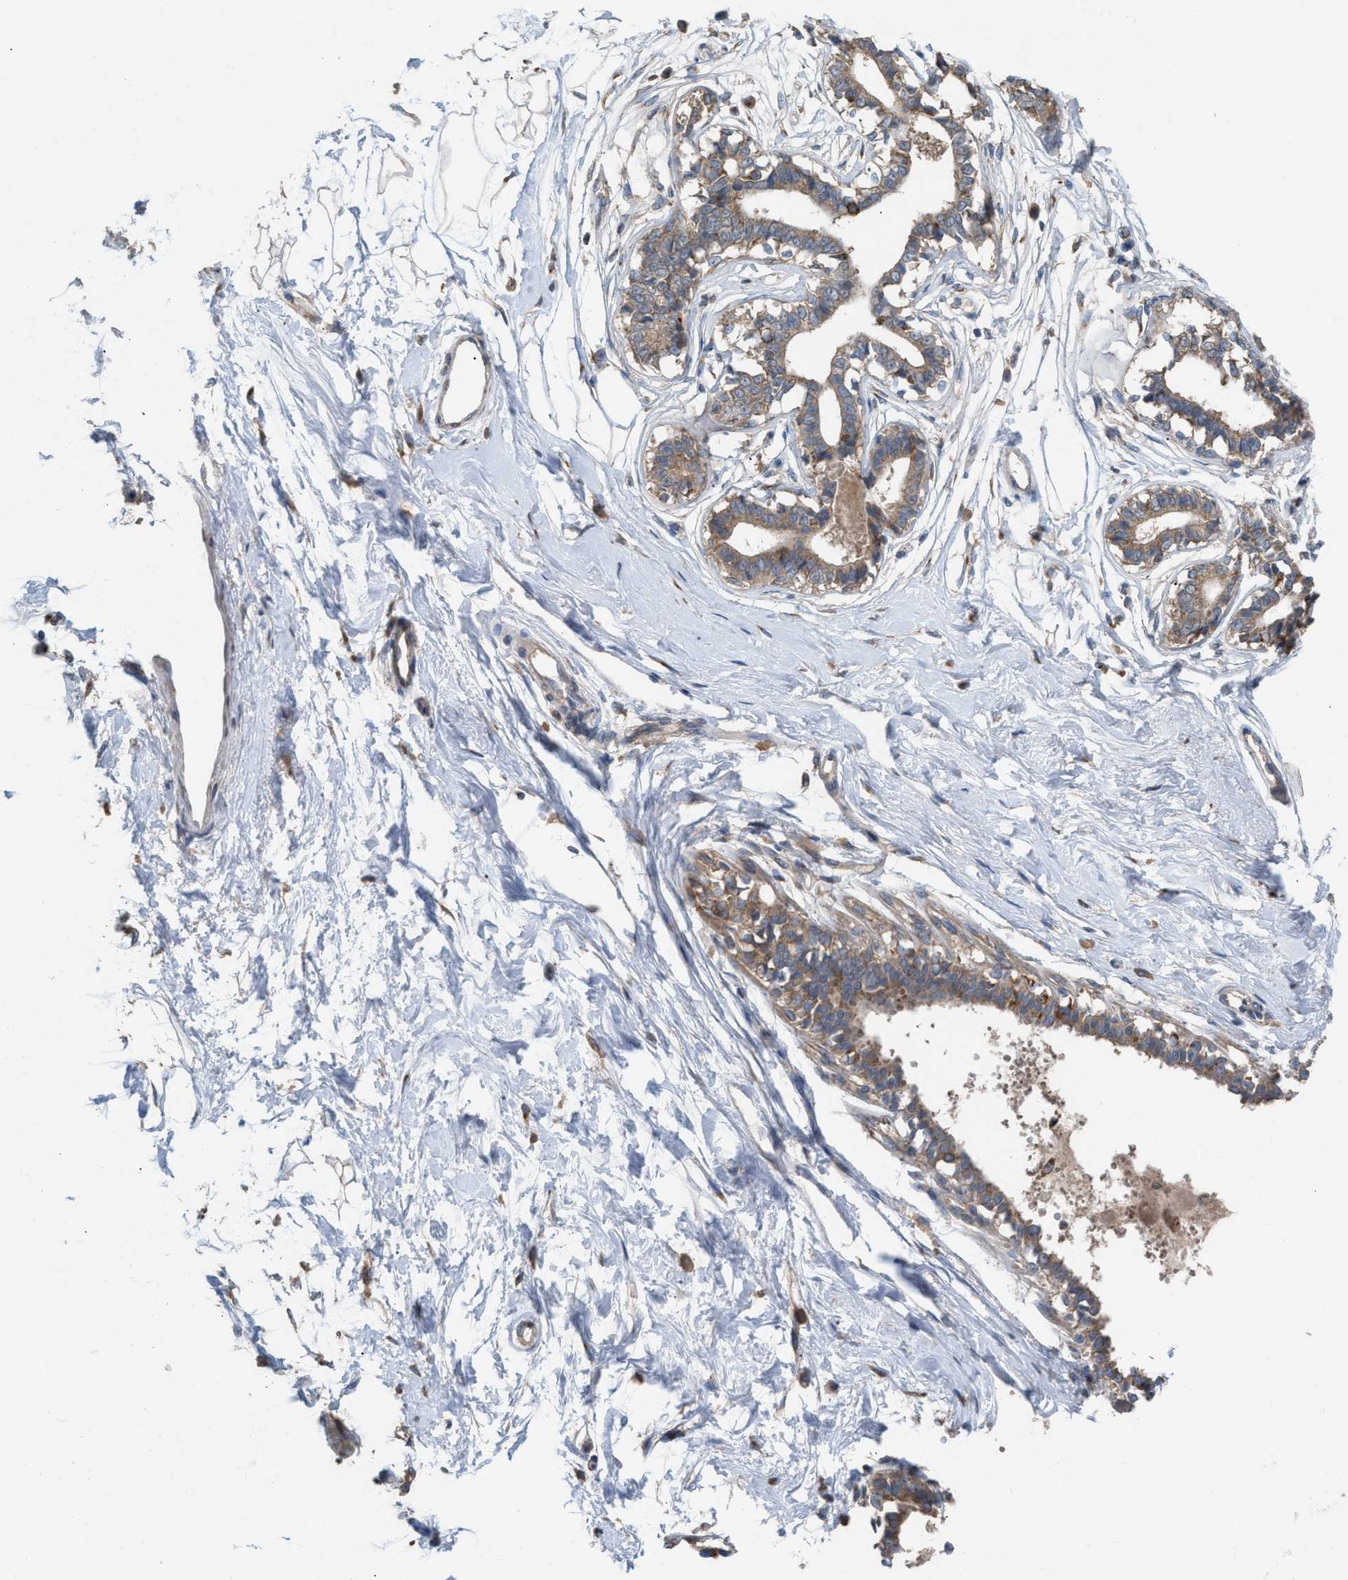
{"staining": {"intensity": "negative", "quantity": "none", "location": "none"}, "tissue": "breast", "cell_type": "Adipocytes", "image_type": "normal", "snomed": [{"axis": "morphology", "description": "Normal tissue, NOS"}, {"axis": "topography", "description": "Breast"}], "caption": "High power microscopy image of an immunohistochemistry histopathology image of benign breast, revealing no significant staining in adipocytes.", "gene": "TPK1", "patient": {"sex": "female", "age": 45}}